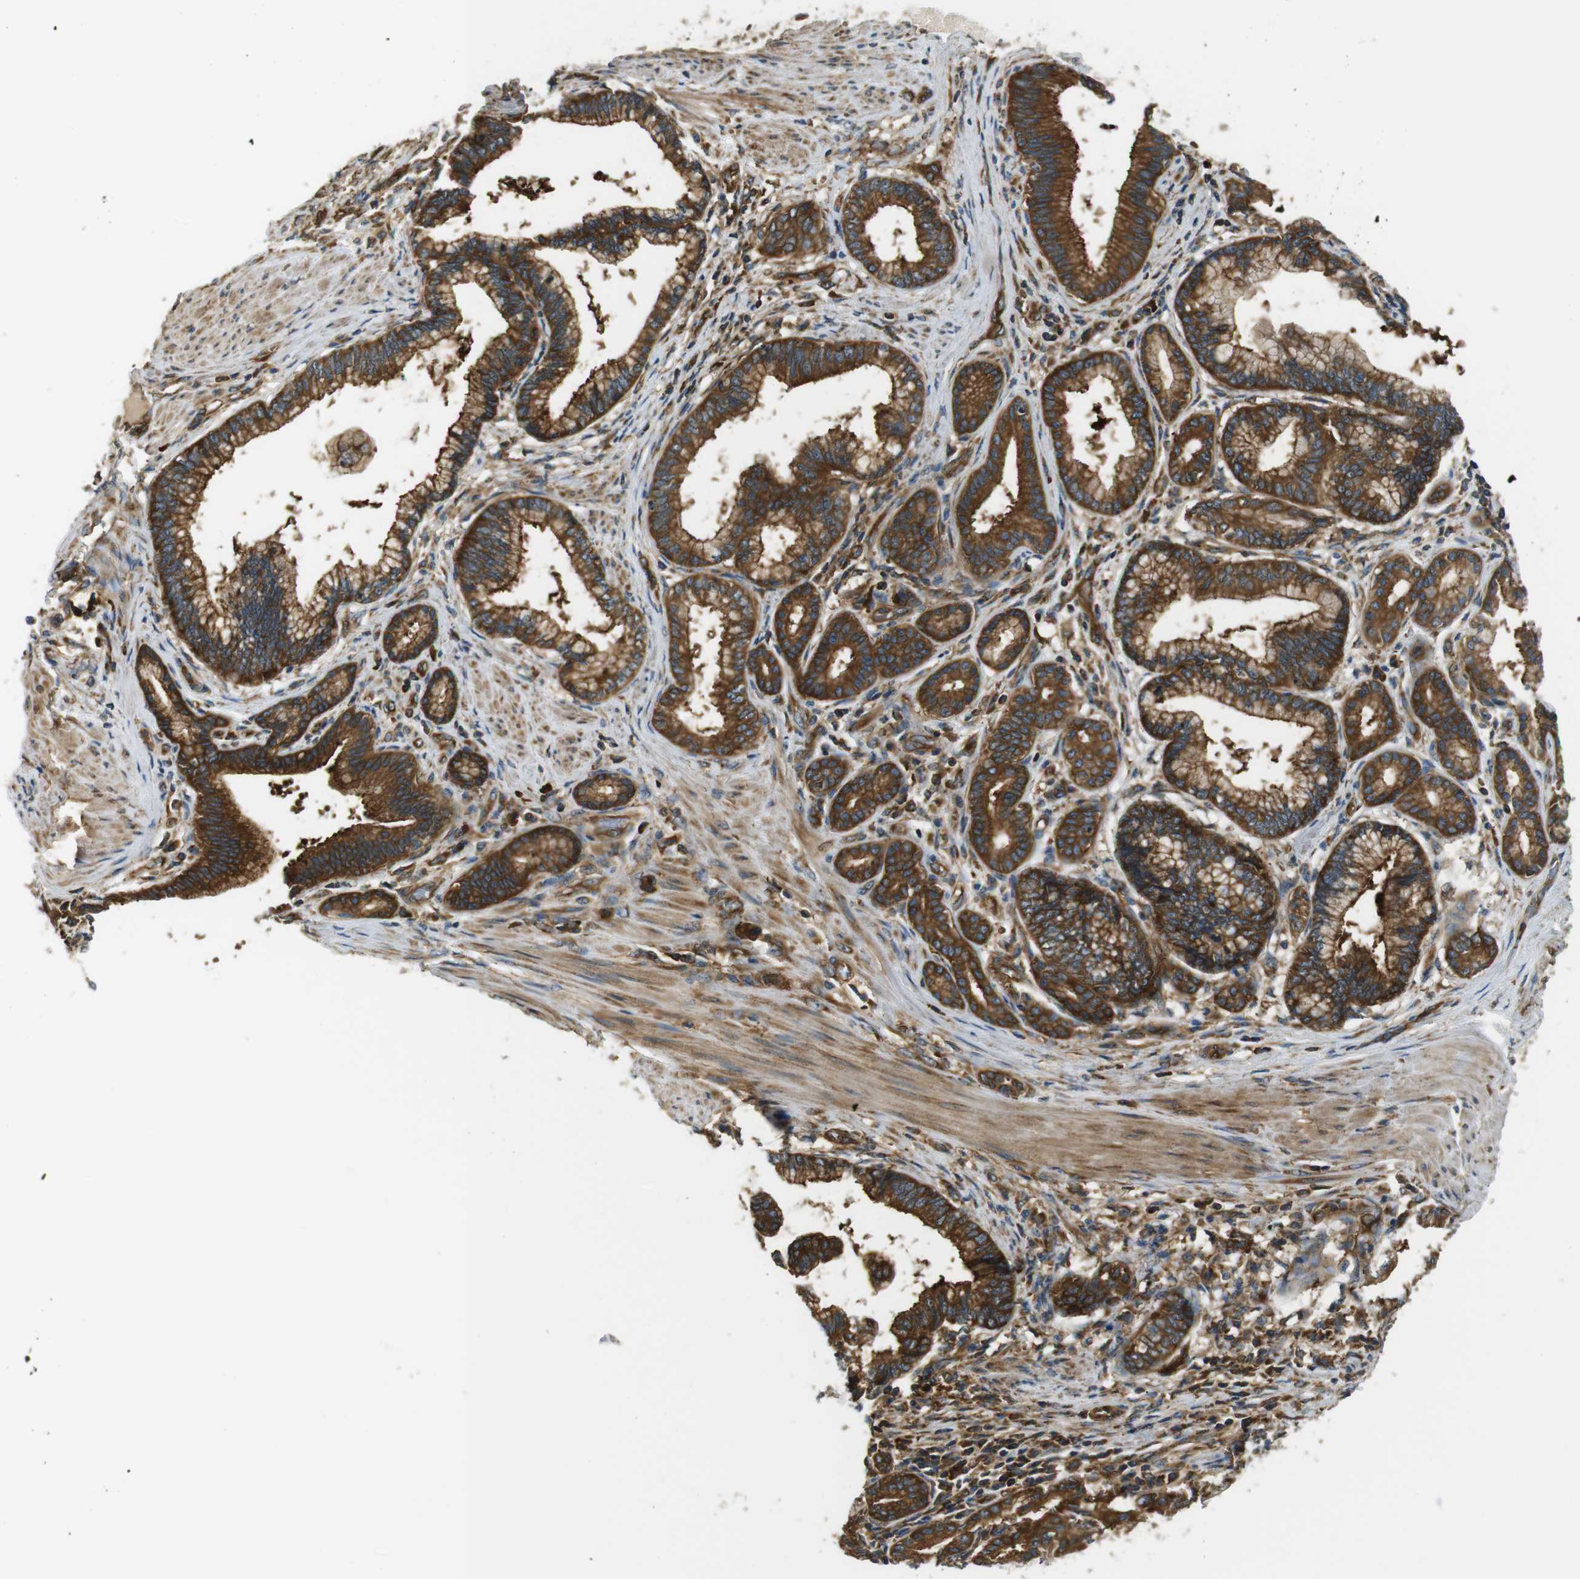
{"staining": {"intensity": "strong", "quantity": ">75%", "location": "cytoplasmic/membranous"}, "tissue": "pancreatic cancer", "cell_type": "Tumor cells", "image_type": "cancer", "snomed": [{"axis": "morphology", "description": "Adenocarcinoma, NOS"}, {"axis": "topography", "description": "Pancreas"}], "caption": "This is a micrograph of IHC staining of adenocarcinoma (pancreatic), which shows strong staining in the cytoplasmic/membranous of tumor cells.", "gene": "TSC1", "patient": {"sex": "female", "age": 64}}